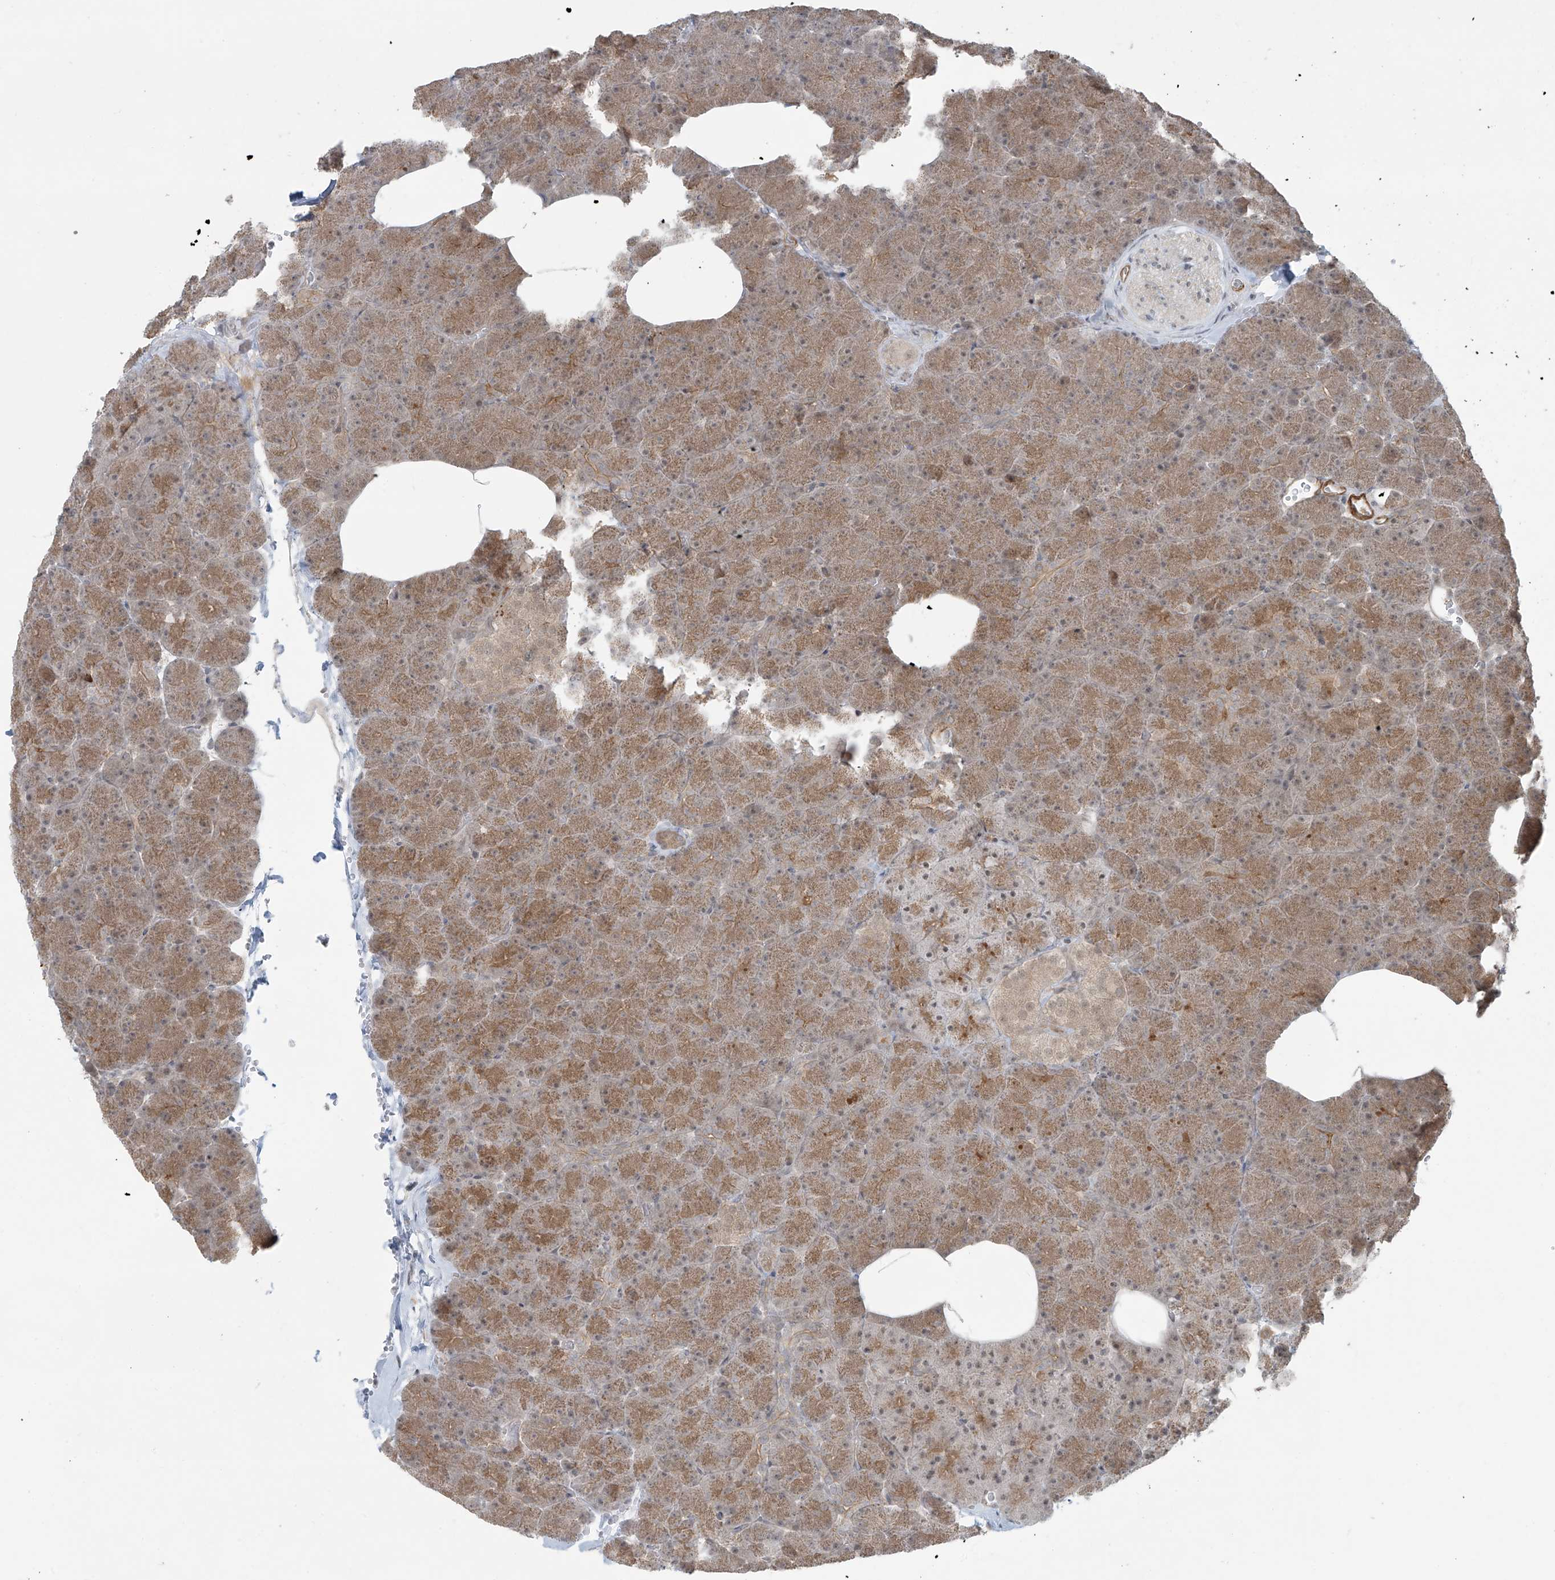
{"staining": {"intensity": "moderate", "quantity": "25%-75%", "location": "cytoplasmic/membranous"}, "tissue": "pancreas", "cell_type": "Exocrine glandular cells", "image_type": "normal", "snomed": [{"axis": "morphology", "description": "Normal tissue, NOS"}, {"axis": "morphology", "description": "Carcinoid, malignant, NOS"}, {"axis": "topography", "description": "Pancreas"}], "caption": "Normal pancreas was stained to show a protein in brown. There is medium levels of moderate cytoplasmic/membranous staining in approximately 25%-75% of exocrine glandular cells.", "gene": "RASGEF1A", "patient": {"sex": "female", "age": 35}}